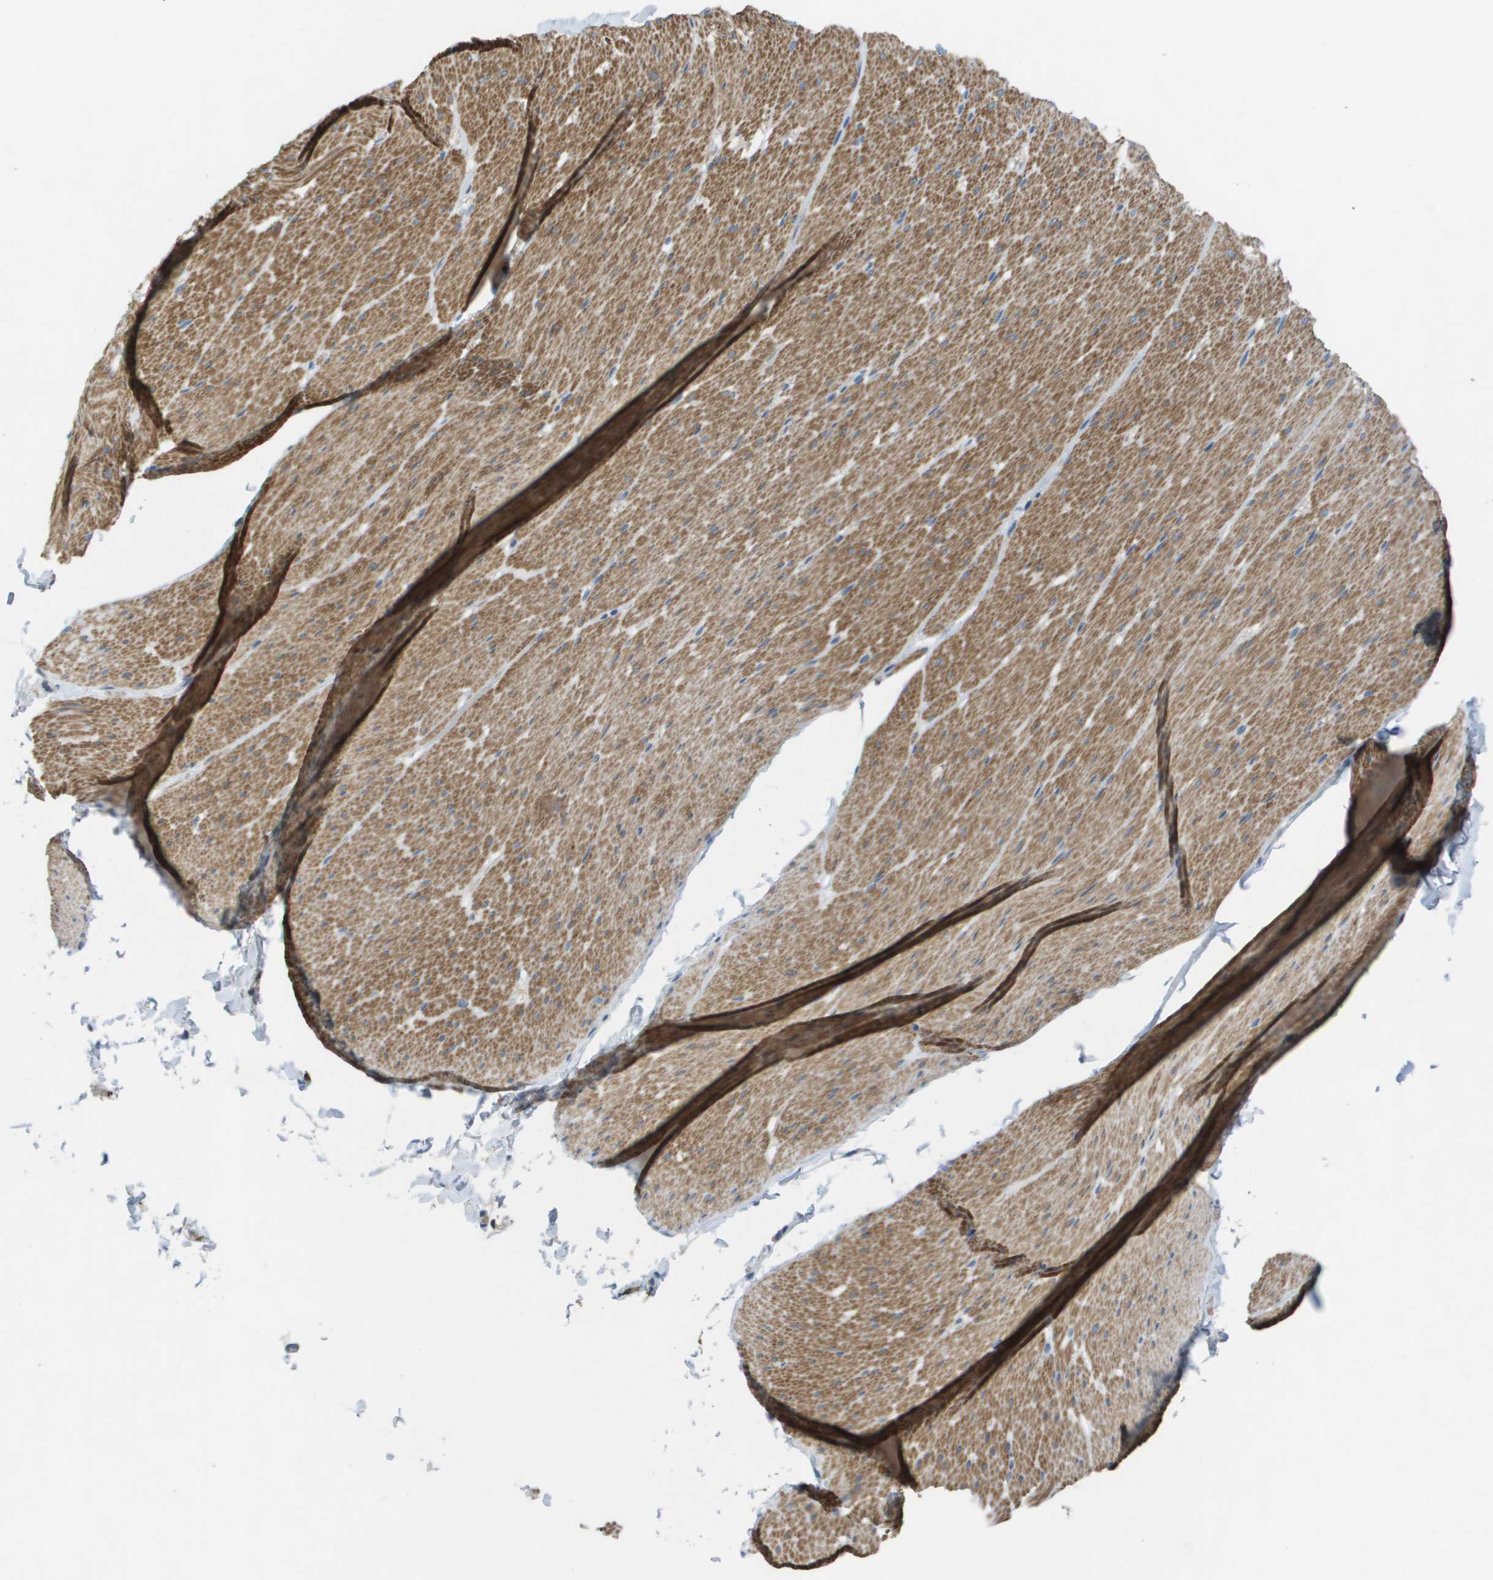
{"staining": {"intensity": "moderate", "quantity": "25%-75%", "location": "cytoplasmic/membranous"}, "tissue": "smooth muscle", "cell_type": "Smooth muscle cells", "image_type": "normal", "snomed": [{"axis": "morphology", "description": "Normal tissue, NOS"}, {"axis": "topography", "description": "Smooth muscle"}, {"axis": "topography", "description": "Colon"}], "caption": "DAB (3,3'-diaminobenzidine) immunohistochemical staining of normal smooth muscle displays moderate cytoplasmic/membranous protein positivity in about 25%-75% of smooth muscle cells. The staining was performed using DAB (3,3'-diaminobenzidine) to visualize the protein expression in brown, while the nuclei were stained in blue with hematoxylin (Magnification: 20x).", "gene": "CLCA4", "patient": {"sex": "male", "age": 67}}